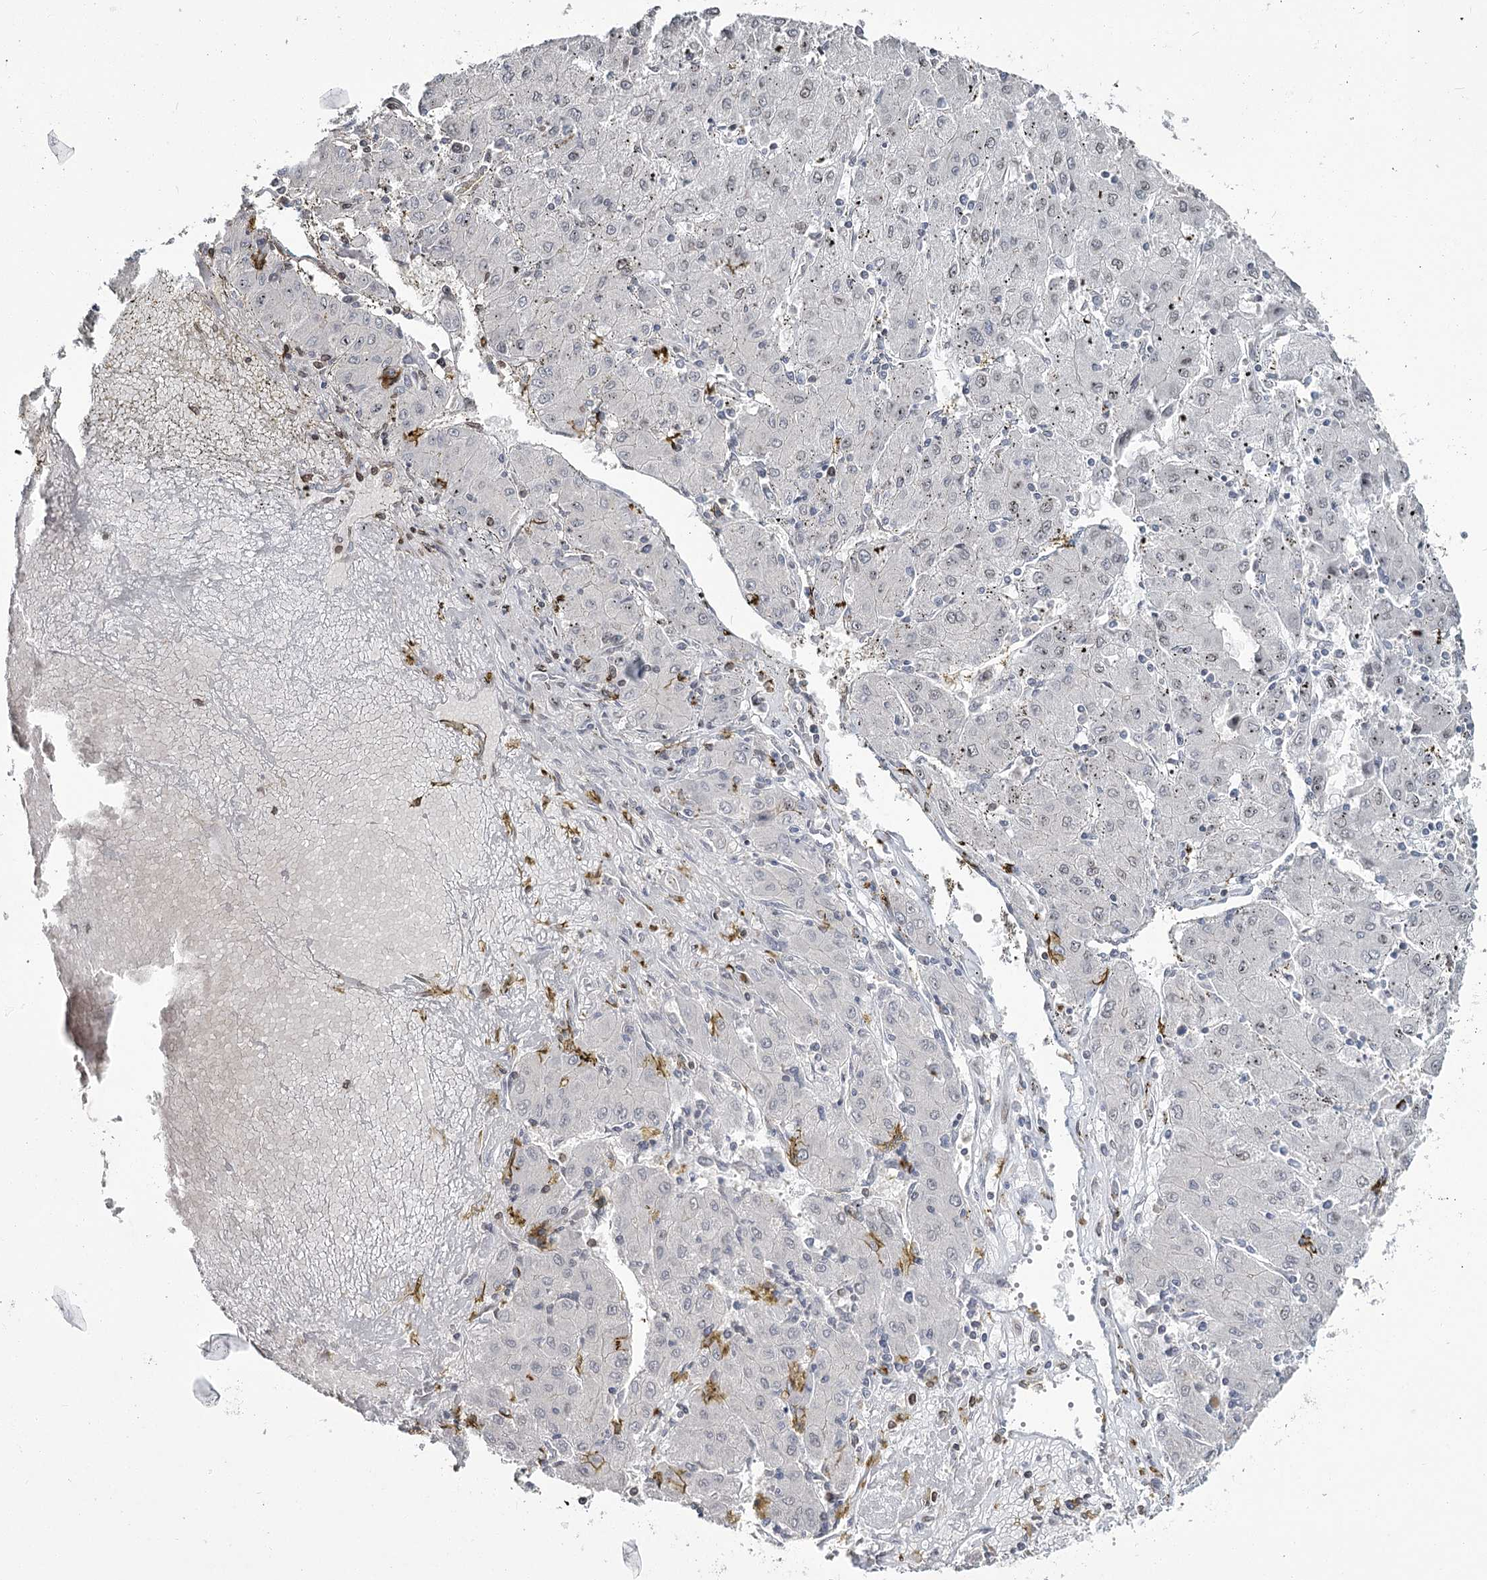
{"staining": {"intensity": "negative", "quantity": "none", "location": "none"}, "tissue": "liver cancer", "cell_type": "Tumor cells", "image_type": "cancer", "snomed": [{"axis": "morphology", "description": "Carcinoma, Hepatocellular, NOS"}, {"axis": "topography", "description": "Liver"}], "caption": "The photomicrograph shows no staining of tumor cells in hepatocellular carcinoma (liver).", "gene": "KIAA0930", "patient": {"sex": "male", "age": 72}}